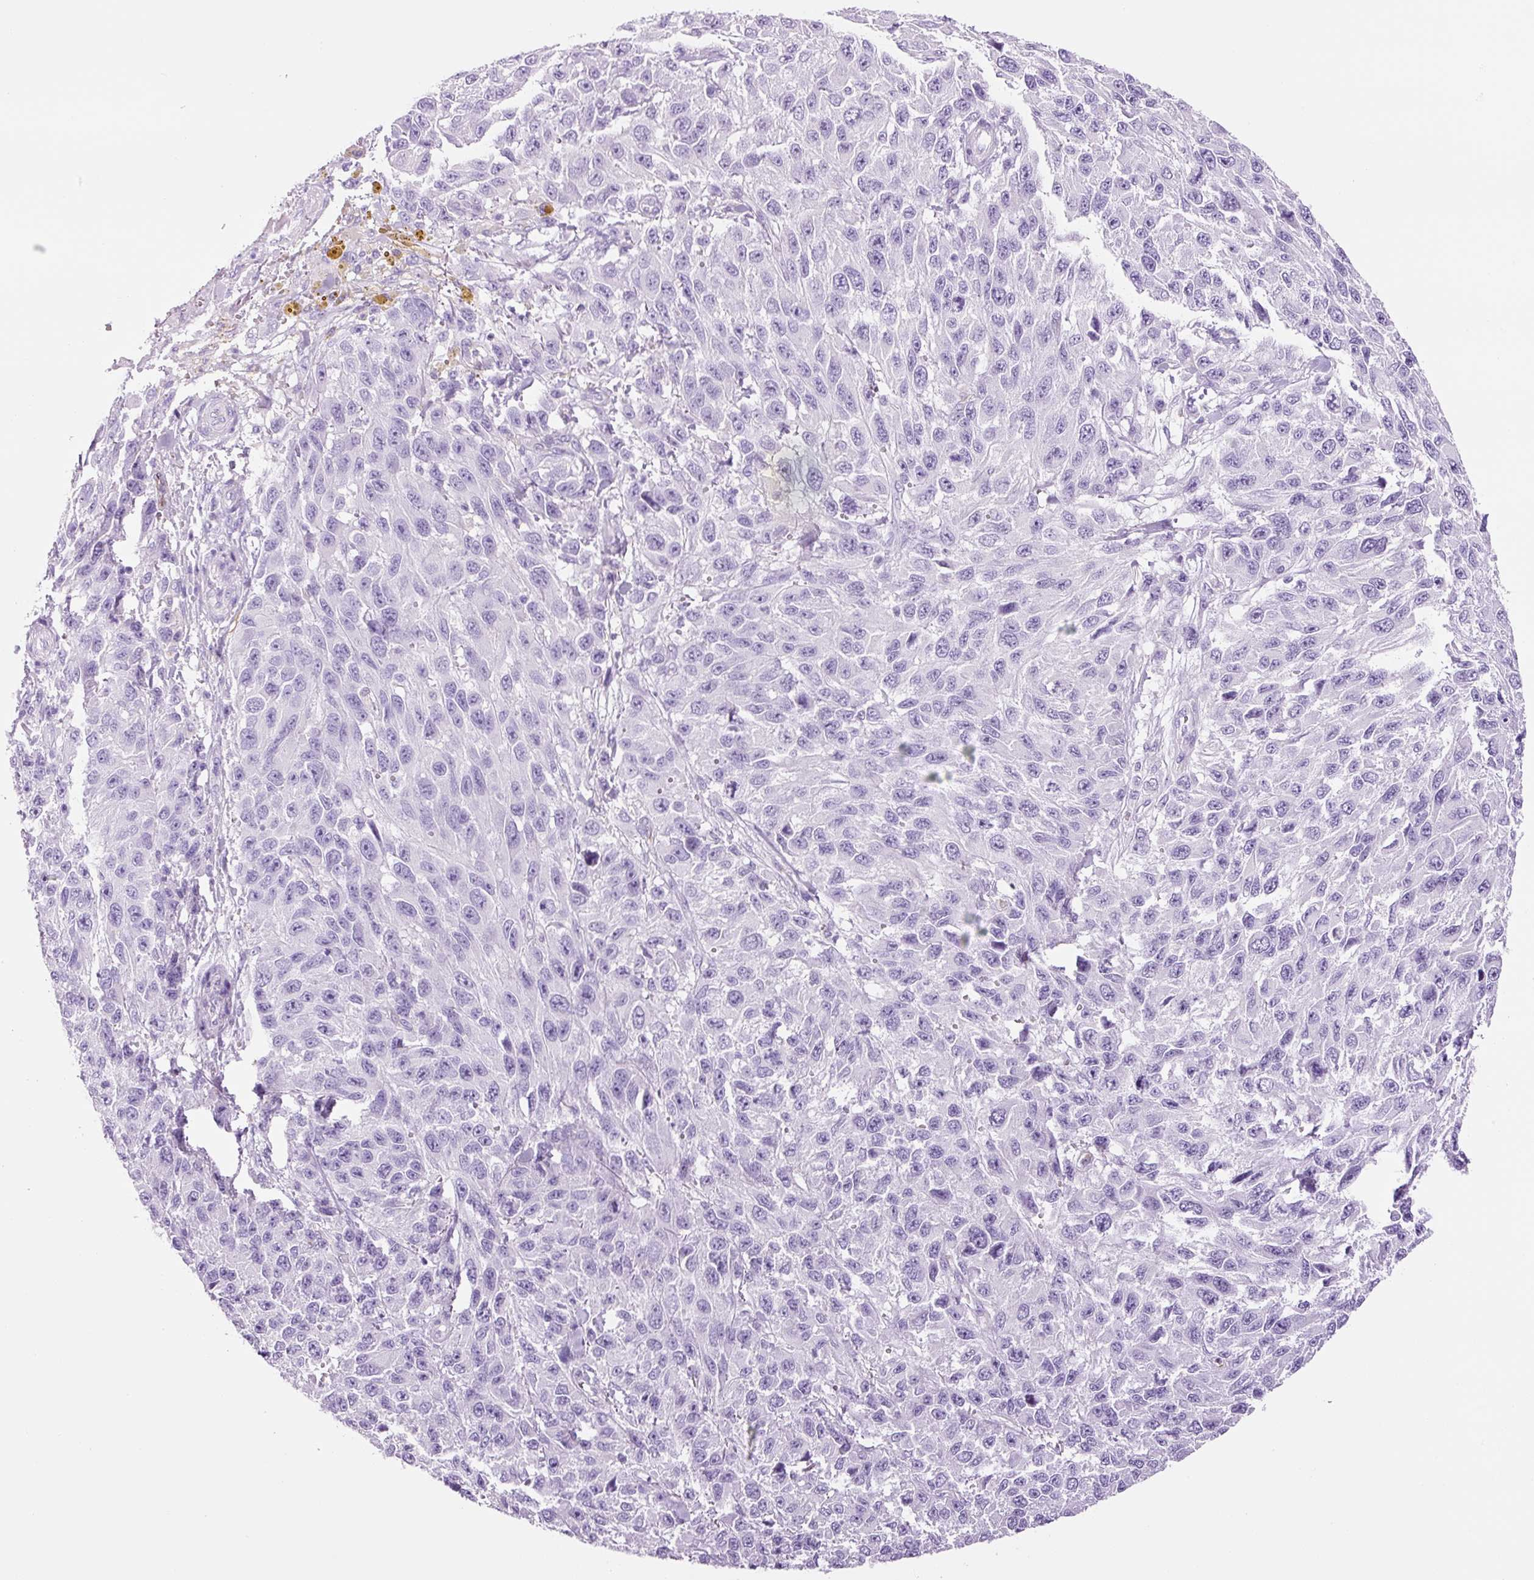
{"staining": {"intensity": "negative", "quantity": "none", "location": "none"}, "tissue": "melanoma", "cell_type": "Tumor cells", "image_type": "cancer", "snomed": [{"axis": "morphology", "description": "Malignant melanoma, NOS"}, {"axis": "topography", "description": "Skin"}], "caption": "Immunohistochemistry of melanoma exhibits no staining in tumor cells.", "gene": "ADSS1", "patient": {"sex": "female", "age": 96}}